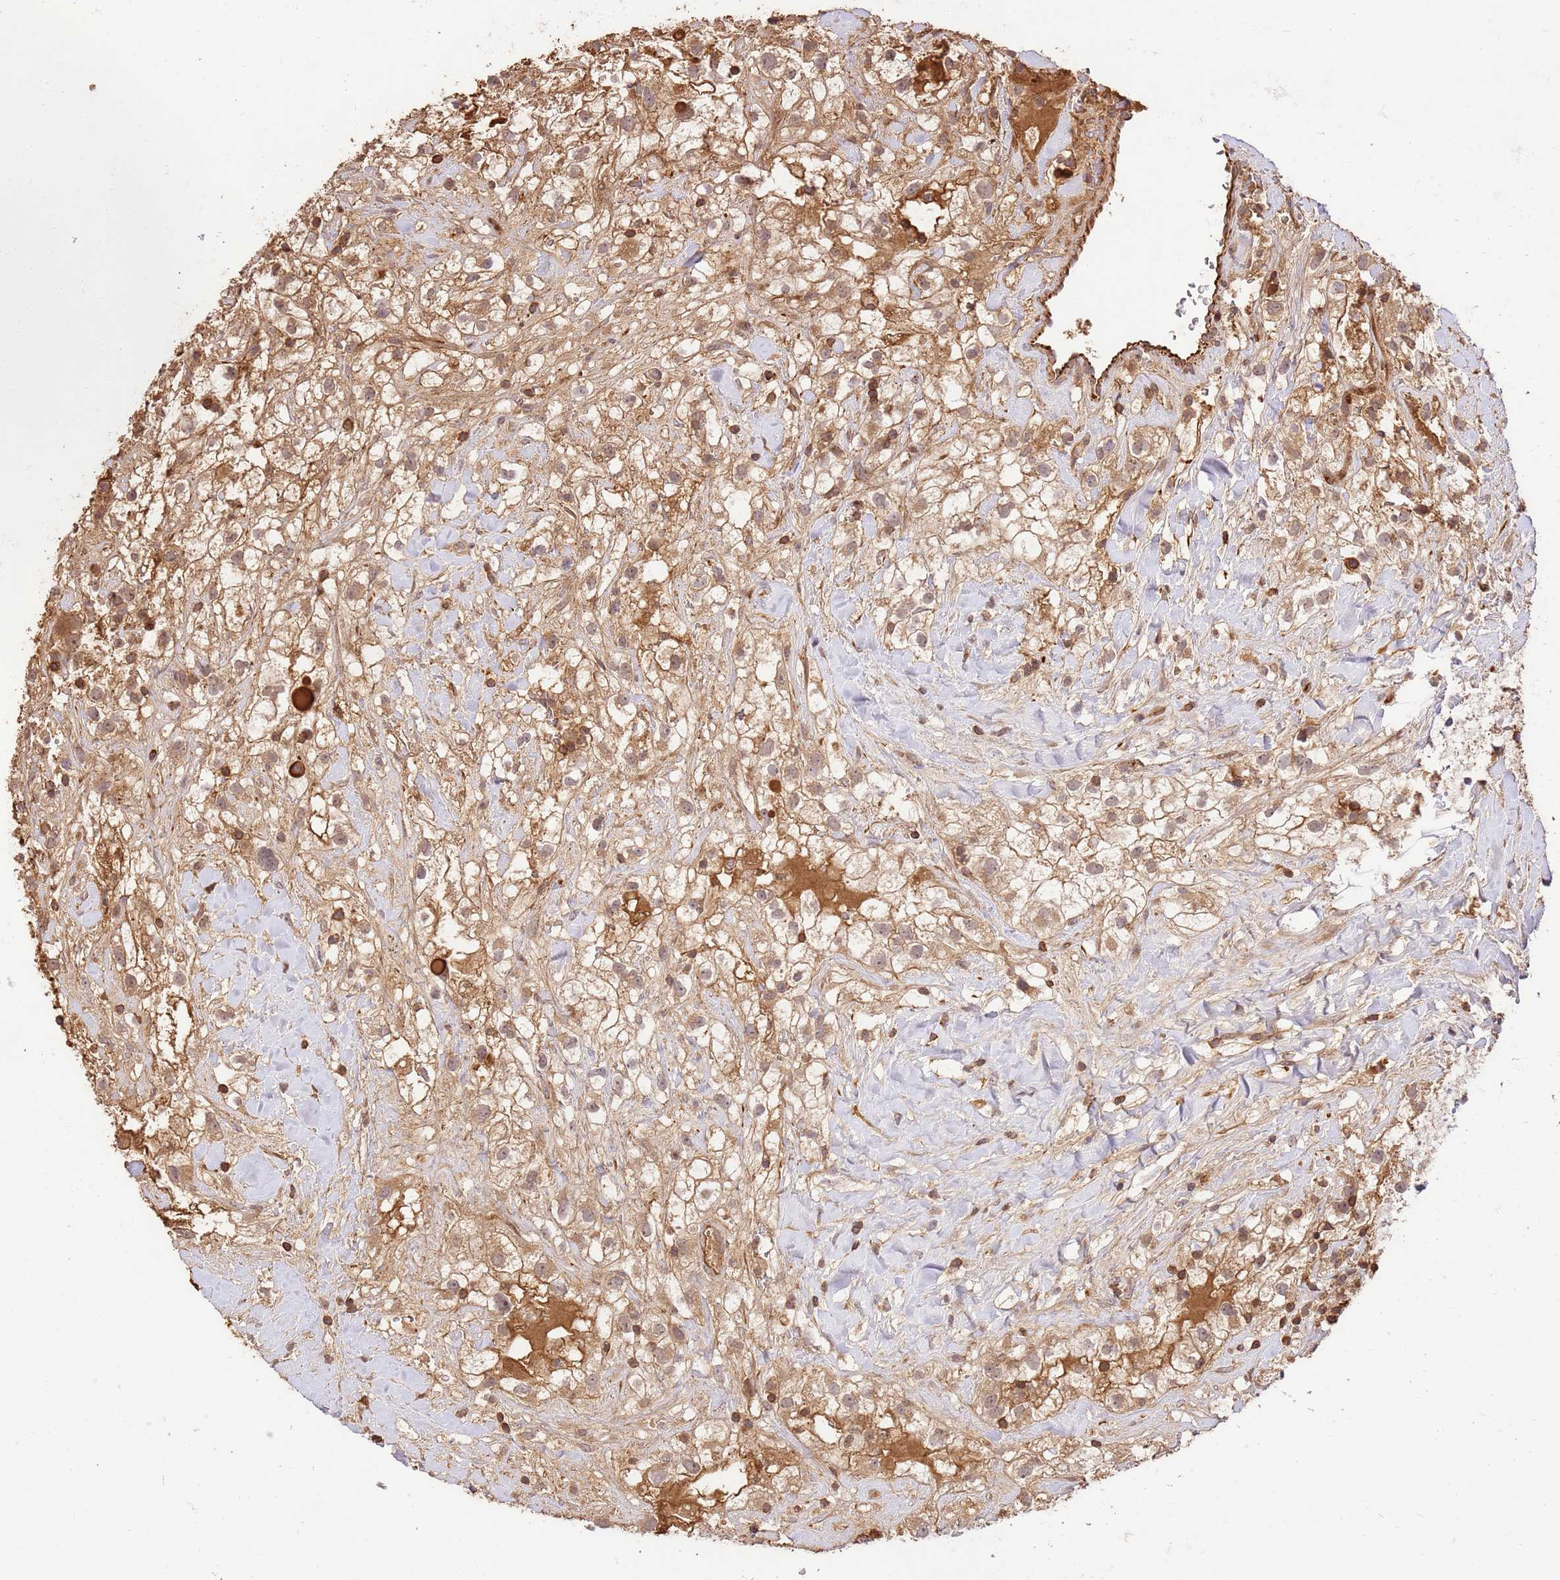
{"staining": {"intensity": "moderate", "quantity": ">75%", "location": "cytoplasmic/membranous,nuclear"}, "tissue": "renal cancer", "cell_type": "Tumor cells", "image_type": "cancer", "snomed": [{"axis": "morphology", "description": "Adenocarcinoma, NOS"}, {"axis": "topography", "description": "Kidney"}], "caption": "This is a histology image of immunohistochemistry staining of renal cancer, which shows moderate expression in the cytoplasmic/membranous and nuclear of tumor cells.", "gene": "KATNAL2", "patient": {"sex": "male", "age": 59}}